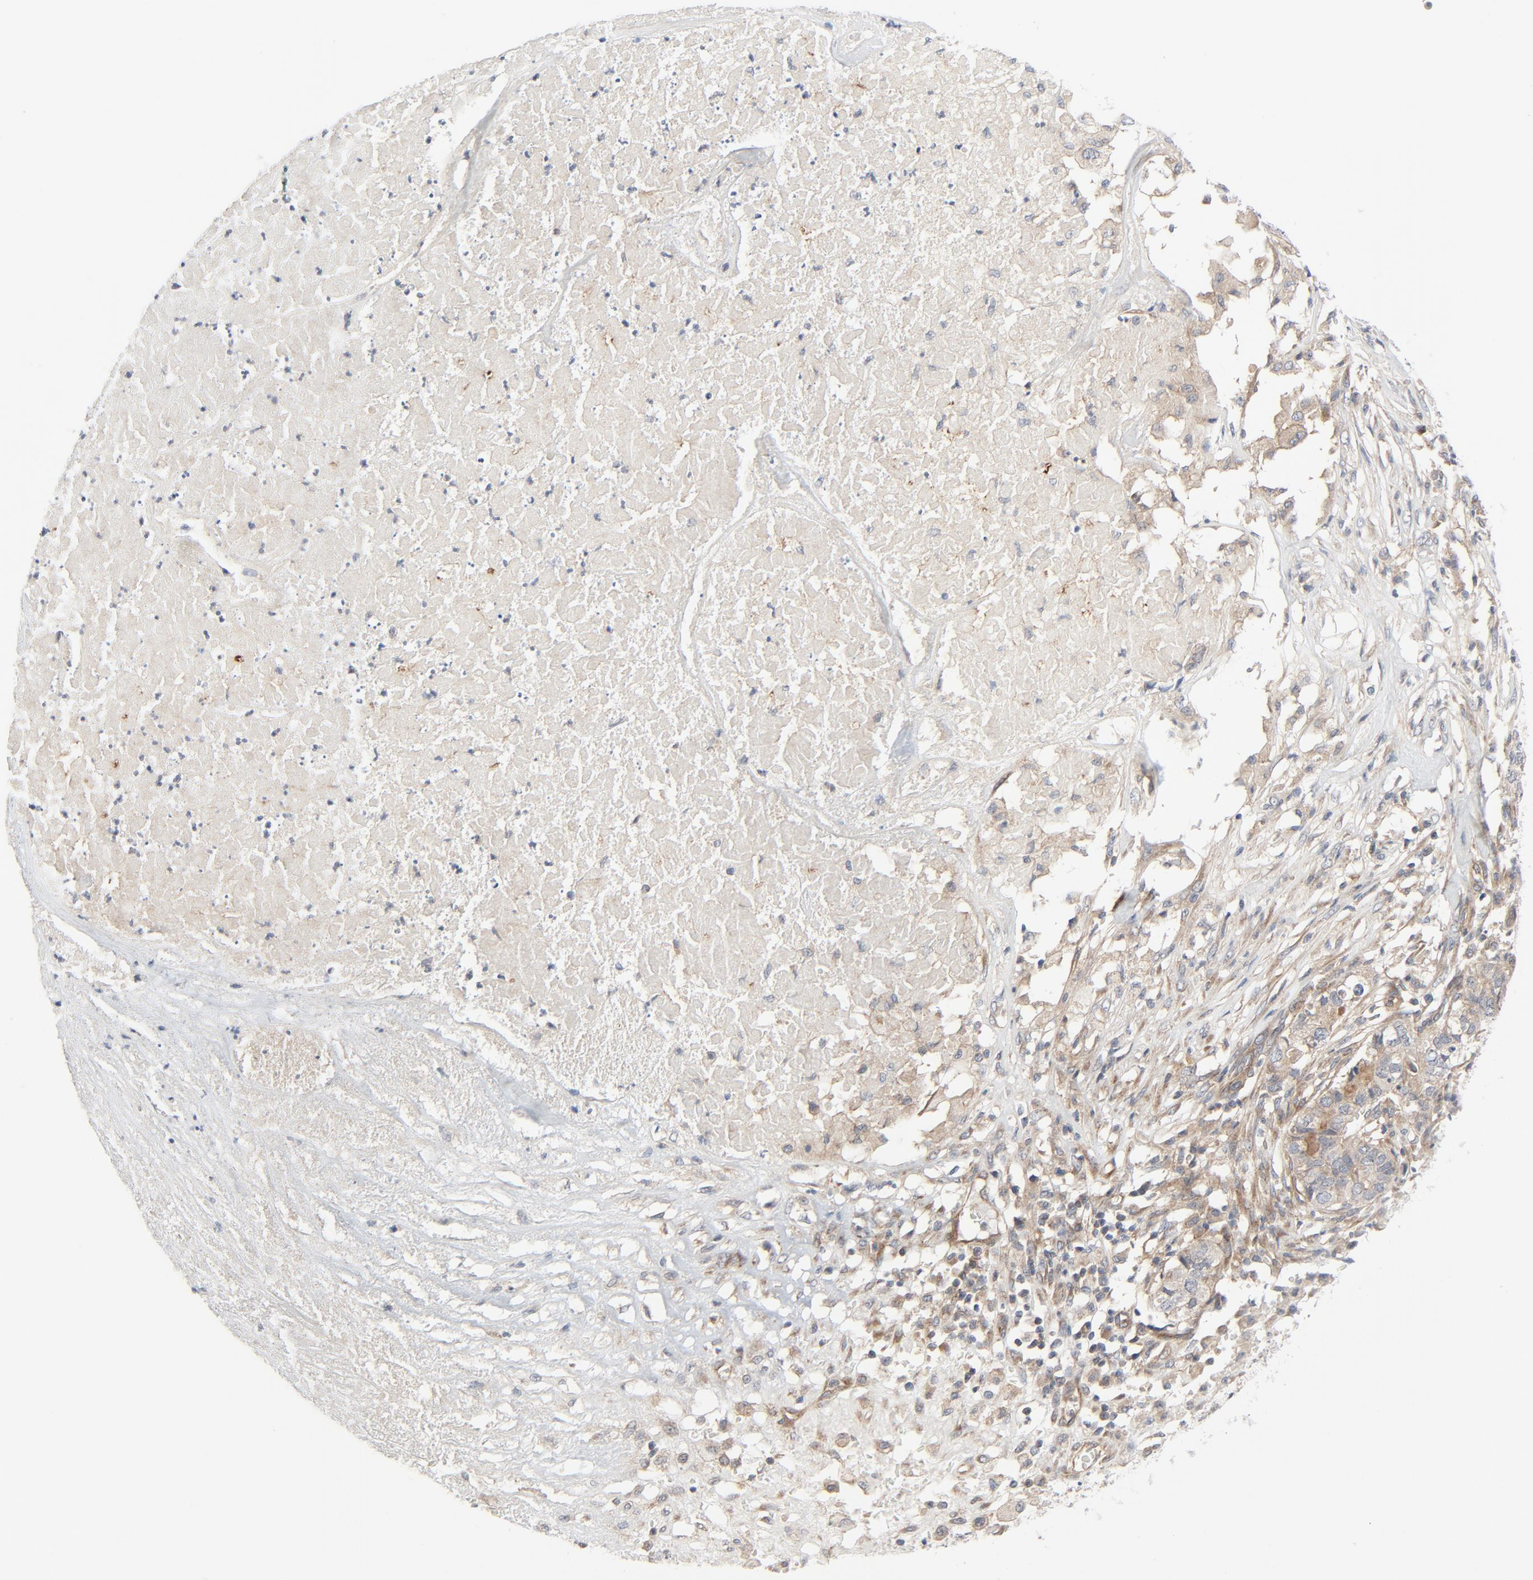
{"staining": {"intensity": "moderate", "quantity": ">75%", "location": "cytoplasmic/membranous"}, "tissue": "pancreatic cancer", "cell_type": "Tumor cells", "image_type": "cancer", "snomed": [{"axis": "morphology", "description": "Adenocarcinoma, NOS"}, {"axis": "topography", "description": "Pancreas"}], "caption": "This is a photomicrograph of immunohistochemistry staining of adenocarcinoma (pancreatic), which shows moderate staining in the cytoplasmic/membranous of tumor cells.", "gene": "TSG101", "patient": {"sex": "male", "age": 50}}